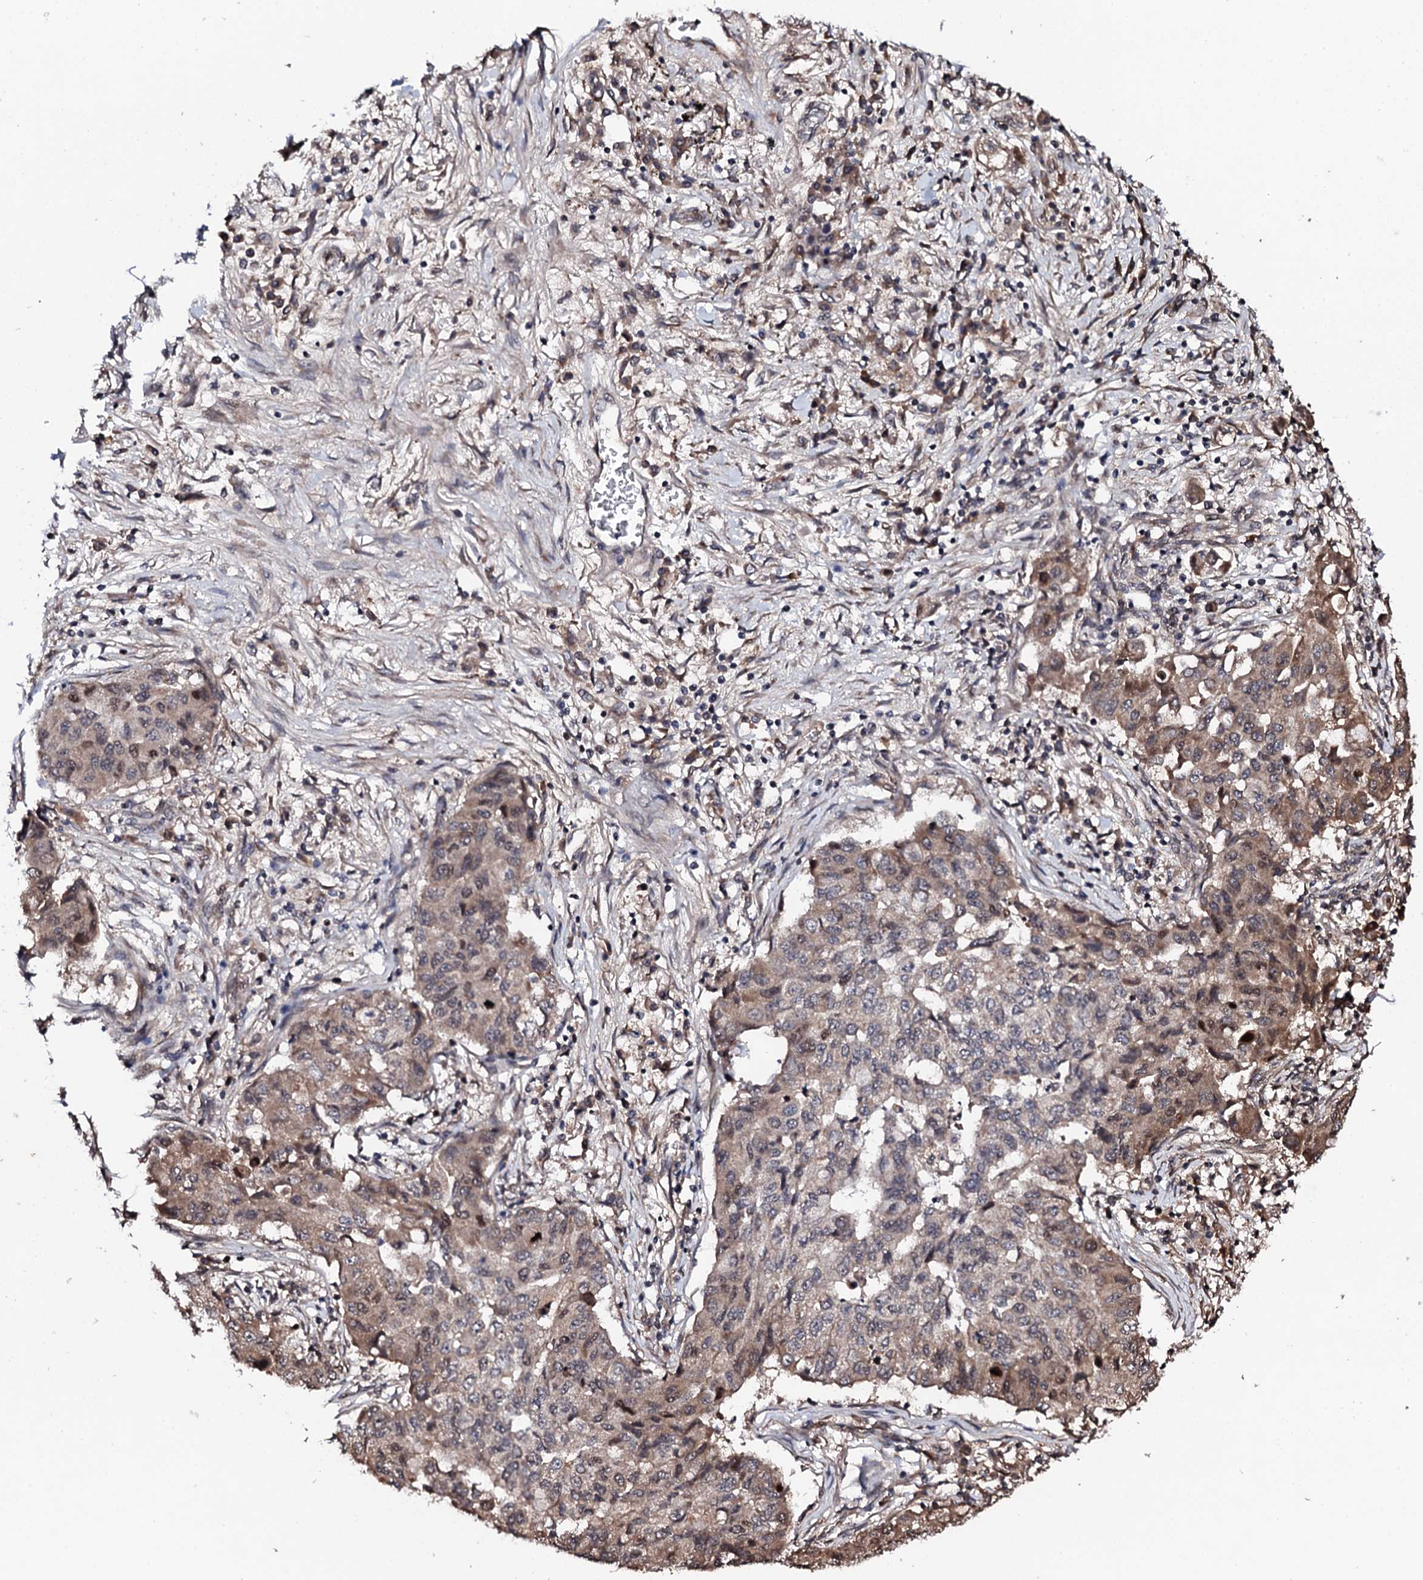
{"staining": {"intensity": "weak", "quantity": "25%-75%", "location": "cytoplasmic/membranous"}, "tissue": "lung cancer", "cell_type": "Tumor cells", "image_type": "cancer", "snomed": [{"axis": "morphology", "description": "Squamous cell carcinoma, NOS"}, {"axis": "topography", "description": "Lung"}], "caption": "Lung cancer was stained to show a protein in brown. There is low levels of weak cytoplasmic/membranous expression in about 25%-75% of tumor cells.", "gene": "FAM111A", "patient": {"sex": "male", "age": 74}}